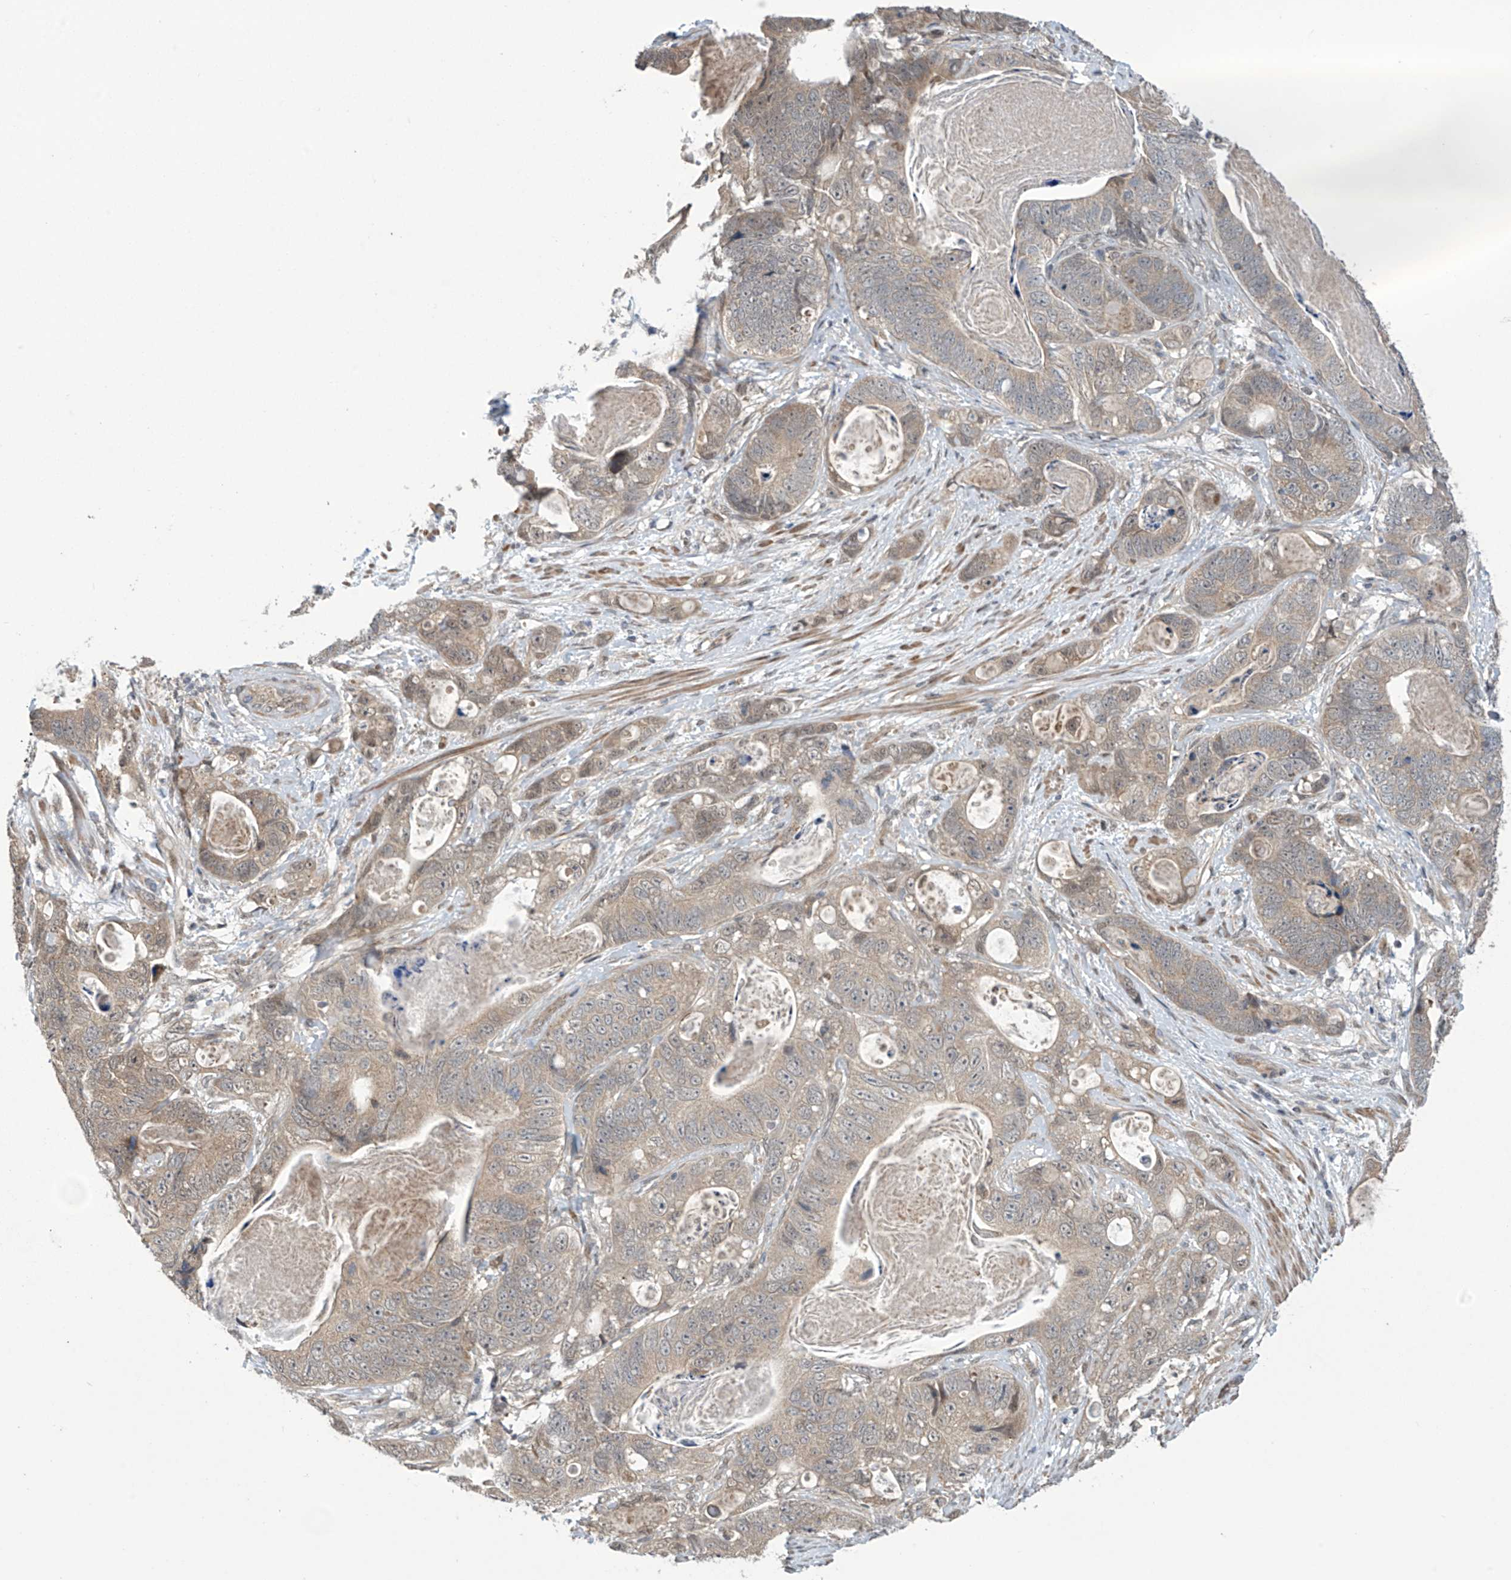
{"staining": {"intensity": "weak", "quantity": "25%-75%", "location": "cytoplasmic/membranous"}, "tissue": "stomach cancer", "cell_type": "Tumor cells", "image_type": "cancer", "snomed": [{"axis": "morphology", "description": "Normal tissue, NOS"}, {"axis": "morphology", "description": "Adenocarcinoma, NOS"}, {"axis": "topography", "description": "Stomach"}], "caption": "Protein staining demonstrates weak cytoplasmic/membranous positivity in approximately 25%-75% of tumor cells in stomach cancer.", "gene": "ABHD13", "patient": {"sex": "female", "age": 89}}